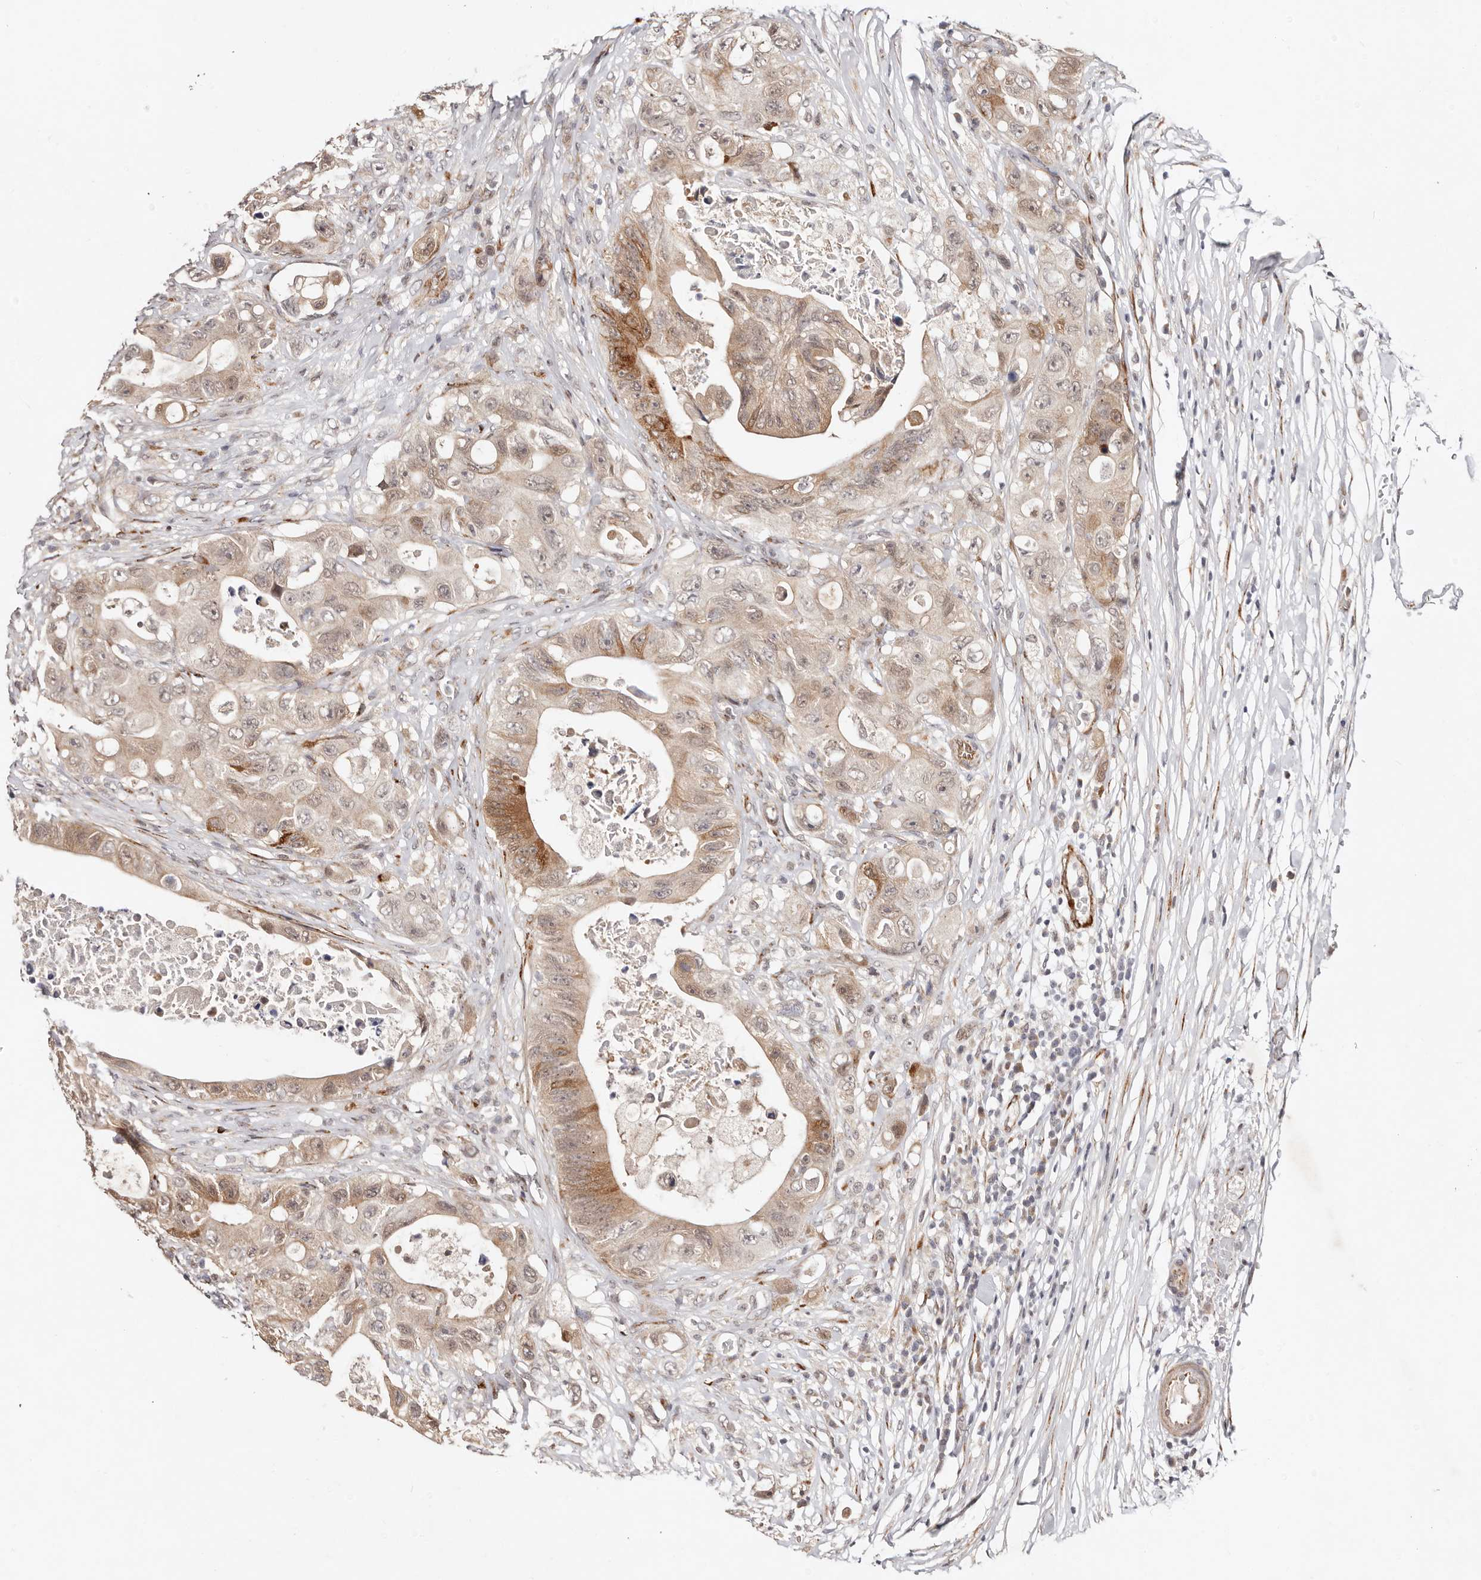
{"staining": {"intensity": "moderate", "quantity": "25%-75%", "location": "cytoplasmic/membranous"}, "tissue": "colorectal cancer", "cell_type": "Tumor cells", "image_type": "cancer", "snomed": [{"axis": "morphology", "description": "Adenocarcinoma, NOS"}, {"axis": "topography", "description": "Colon"}], "caption": "There is medium levels of moderate cytoplasmic/membranous expression in tumor cells of colorectal cancer (adenocarcinoma), as demonstrated by immunohistochemical staining (brown color).", "gene": "BCL2L15", "patient": {"sex": "female", "age": 46}}